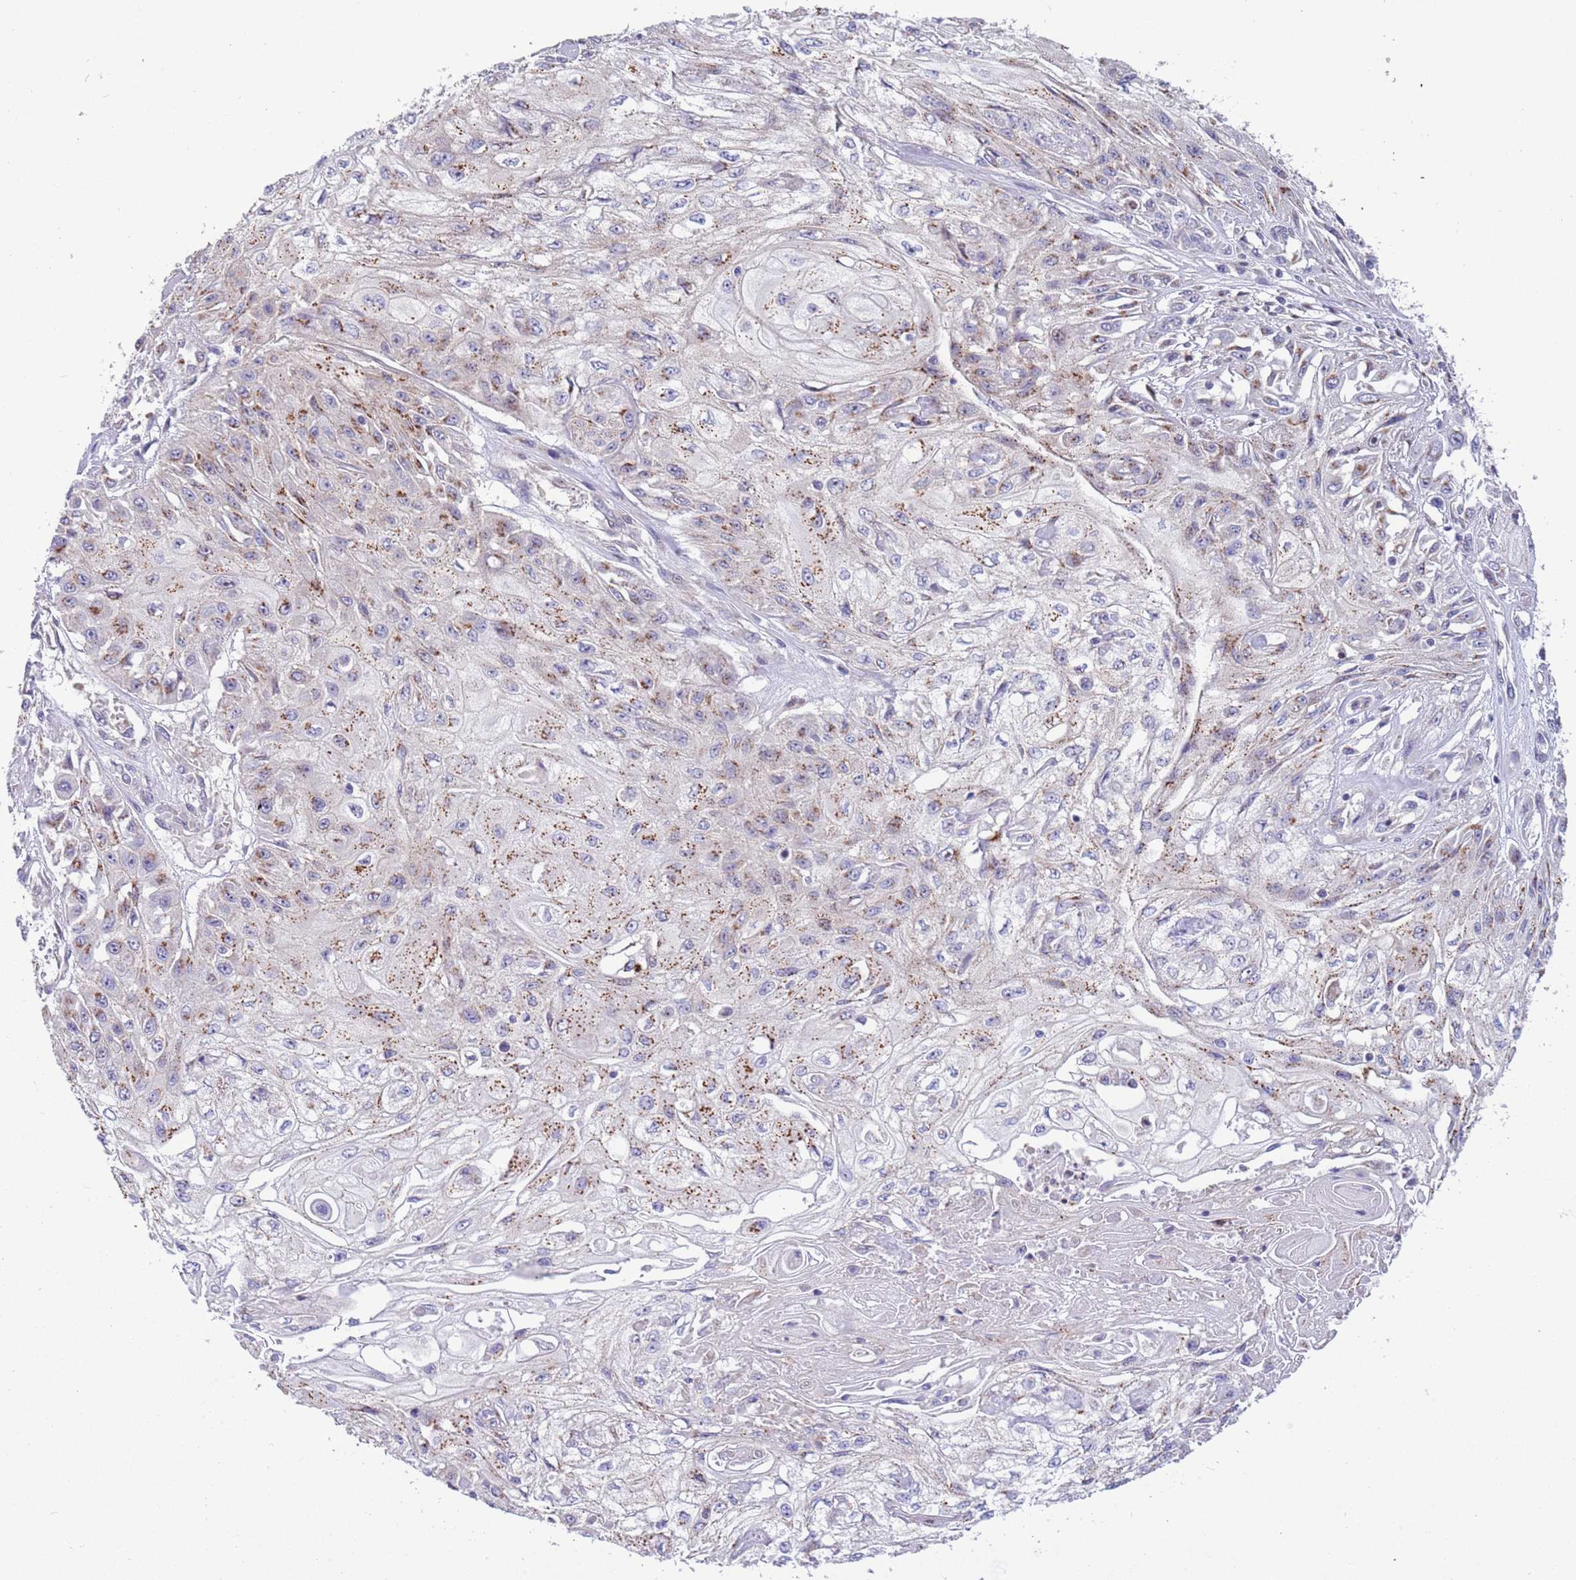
{"staining": {"intensity": "moderate", "quantity": "25%-75%", "location": "cytoplasmic/membranous"}, "tissue": "skin cancer", "cell_type": "Tumor cells", "image_type": "cancer", "snomed": [{"axis": "morphology", "description": "Squamous cell carcinoma, NOS"}, {"axis": "morphology", "description": "Squamous cell carcinoma, metastatic, NOS"}, {"axis": "topography", "description": "Skin"}, {"axis": "topography", "description": "Lymph node"}], "caption": "This image reveals immunohistochemistry (IHC) staining of human skin squamous cell carcinoma, with medium moderate cytoplasmic/membranous positivity in approximately 25%-75% of tumor cells.", "gene": "ITGB6", "patient": {"sex": "male", "age": 75}}